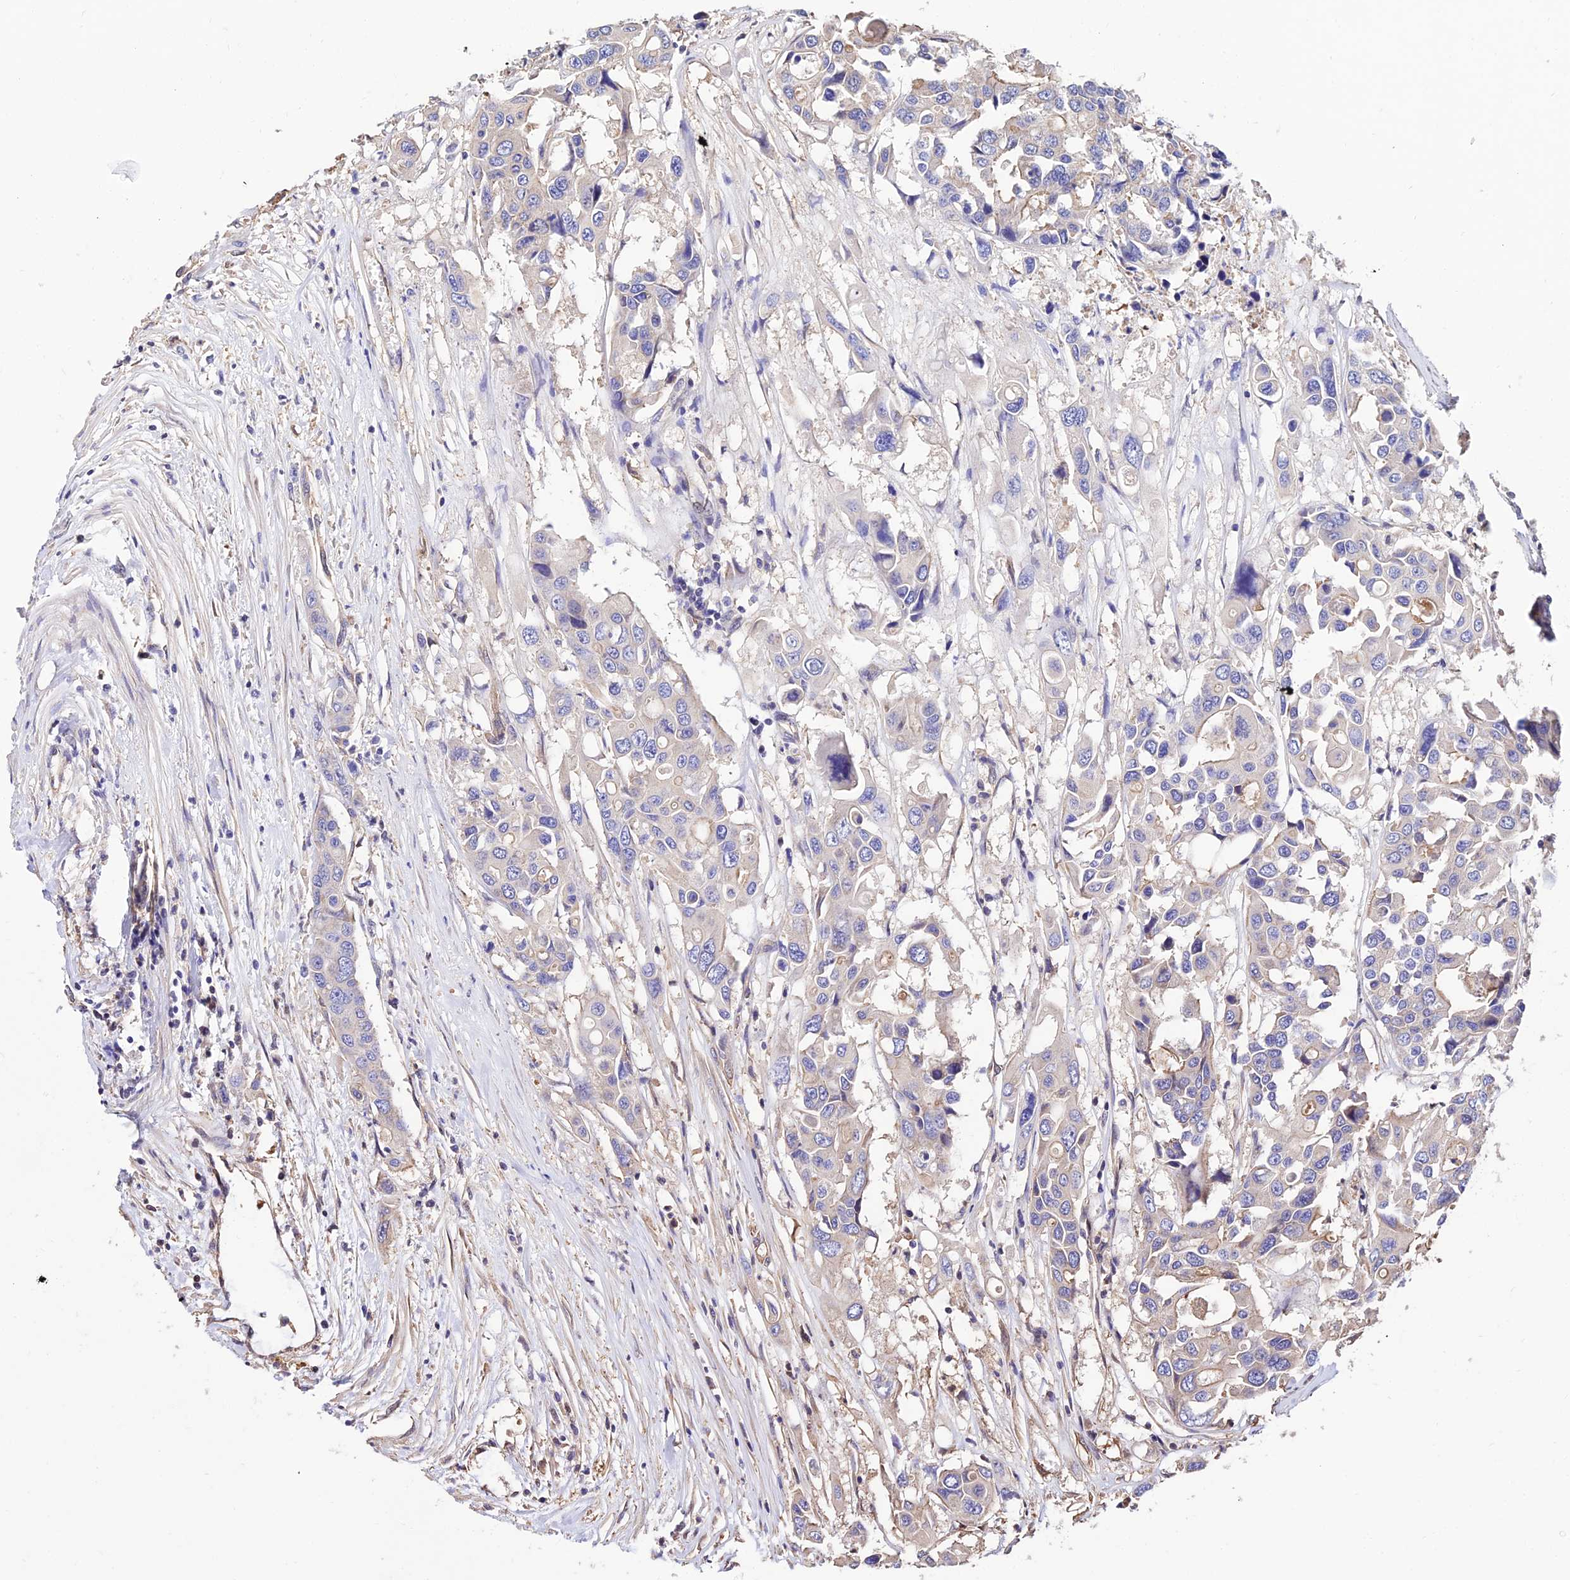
{"staining": {"intensity": "weak", "quantity": "<25%", "location": "cytoplasmic/membranous"}, "tissue": "colorectal cancer", "cell_type": "Tumor cells", "image_type": "cancer", "snomed": [{"axis": "morphology", "description": "Adenocarcinoma, NOS"}, {"axis": "topography", "description": "Colon"}], "caption": "An immunohistochemistry photomicrograph of adenocarcinoma (colorectal) is shown. There is no staining in tumor cells of adenocarcinoma (colorectal).", "gene": "CALM2", "patient": {"sex": "male", "age": 77}}